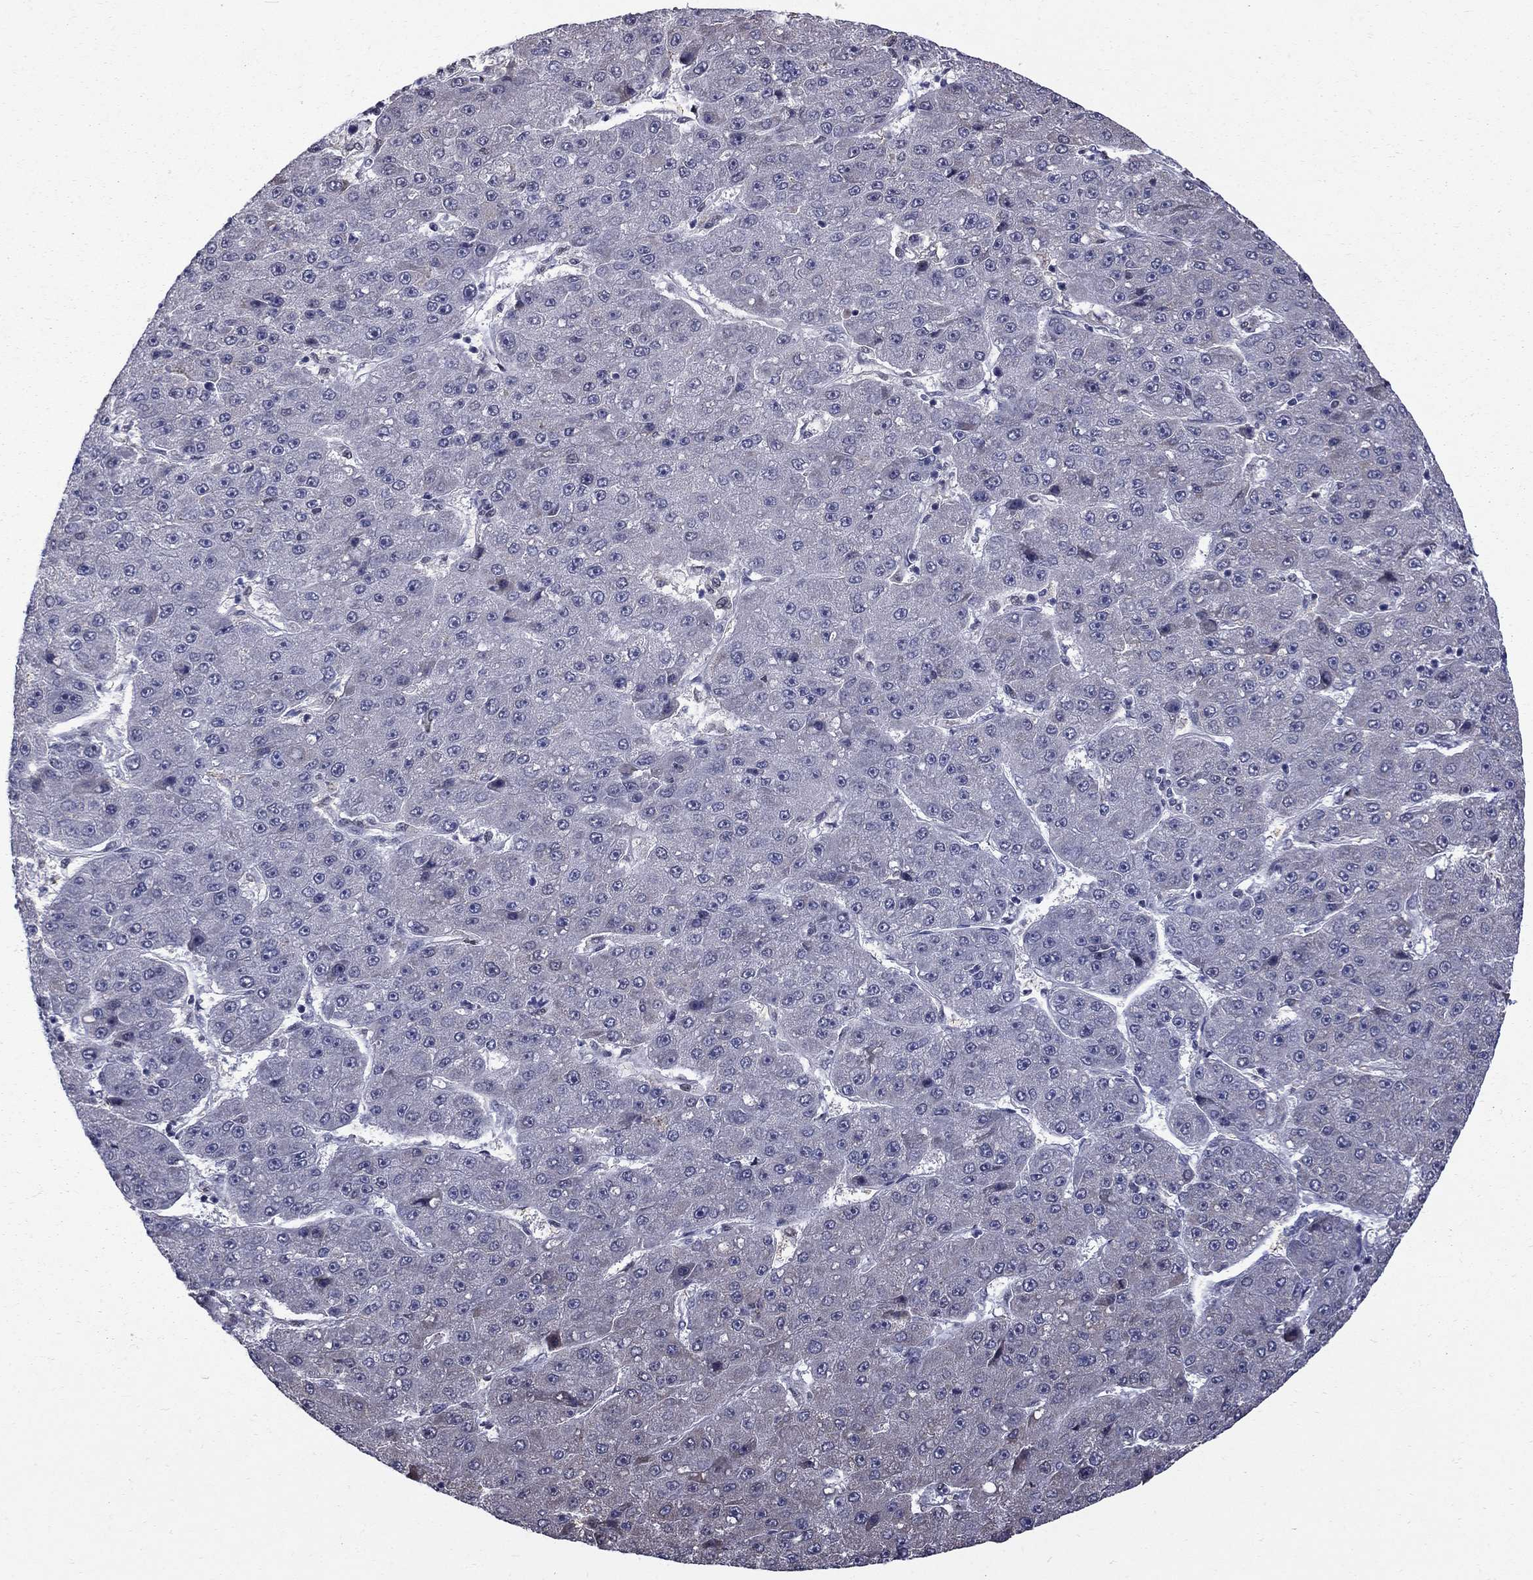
{"staining": {"intensity": "negative", "quantity": "none", "location": "none"}, "tissue": "liver cancer", "cell_type": "Tumor cells", "image_type": "cancer", "snomed": [{"axis": "morphology", "description": "Carcinoma, Hepatocellular, NOS"}, {"axis": "topography", "description": "Liver"}], "caption": "Tumor cells show no significant expression in hepatocellular carcinoma (liver). The staining was performed using DAB (3,3'-diaminobenzidine) to visualize the protein expression in brown, while the nuclei were stained in blue with hematoxylin (Magnification: 20x).", "gene": "HSPB2", "patient": {"sex": "male", "age": 67}}